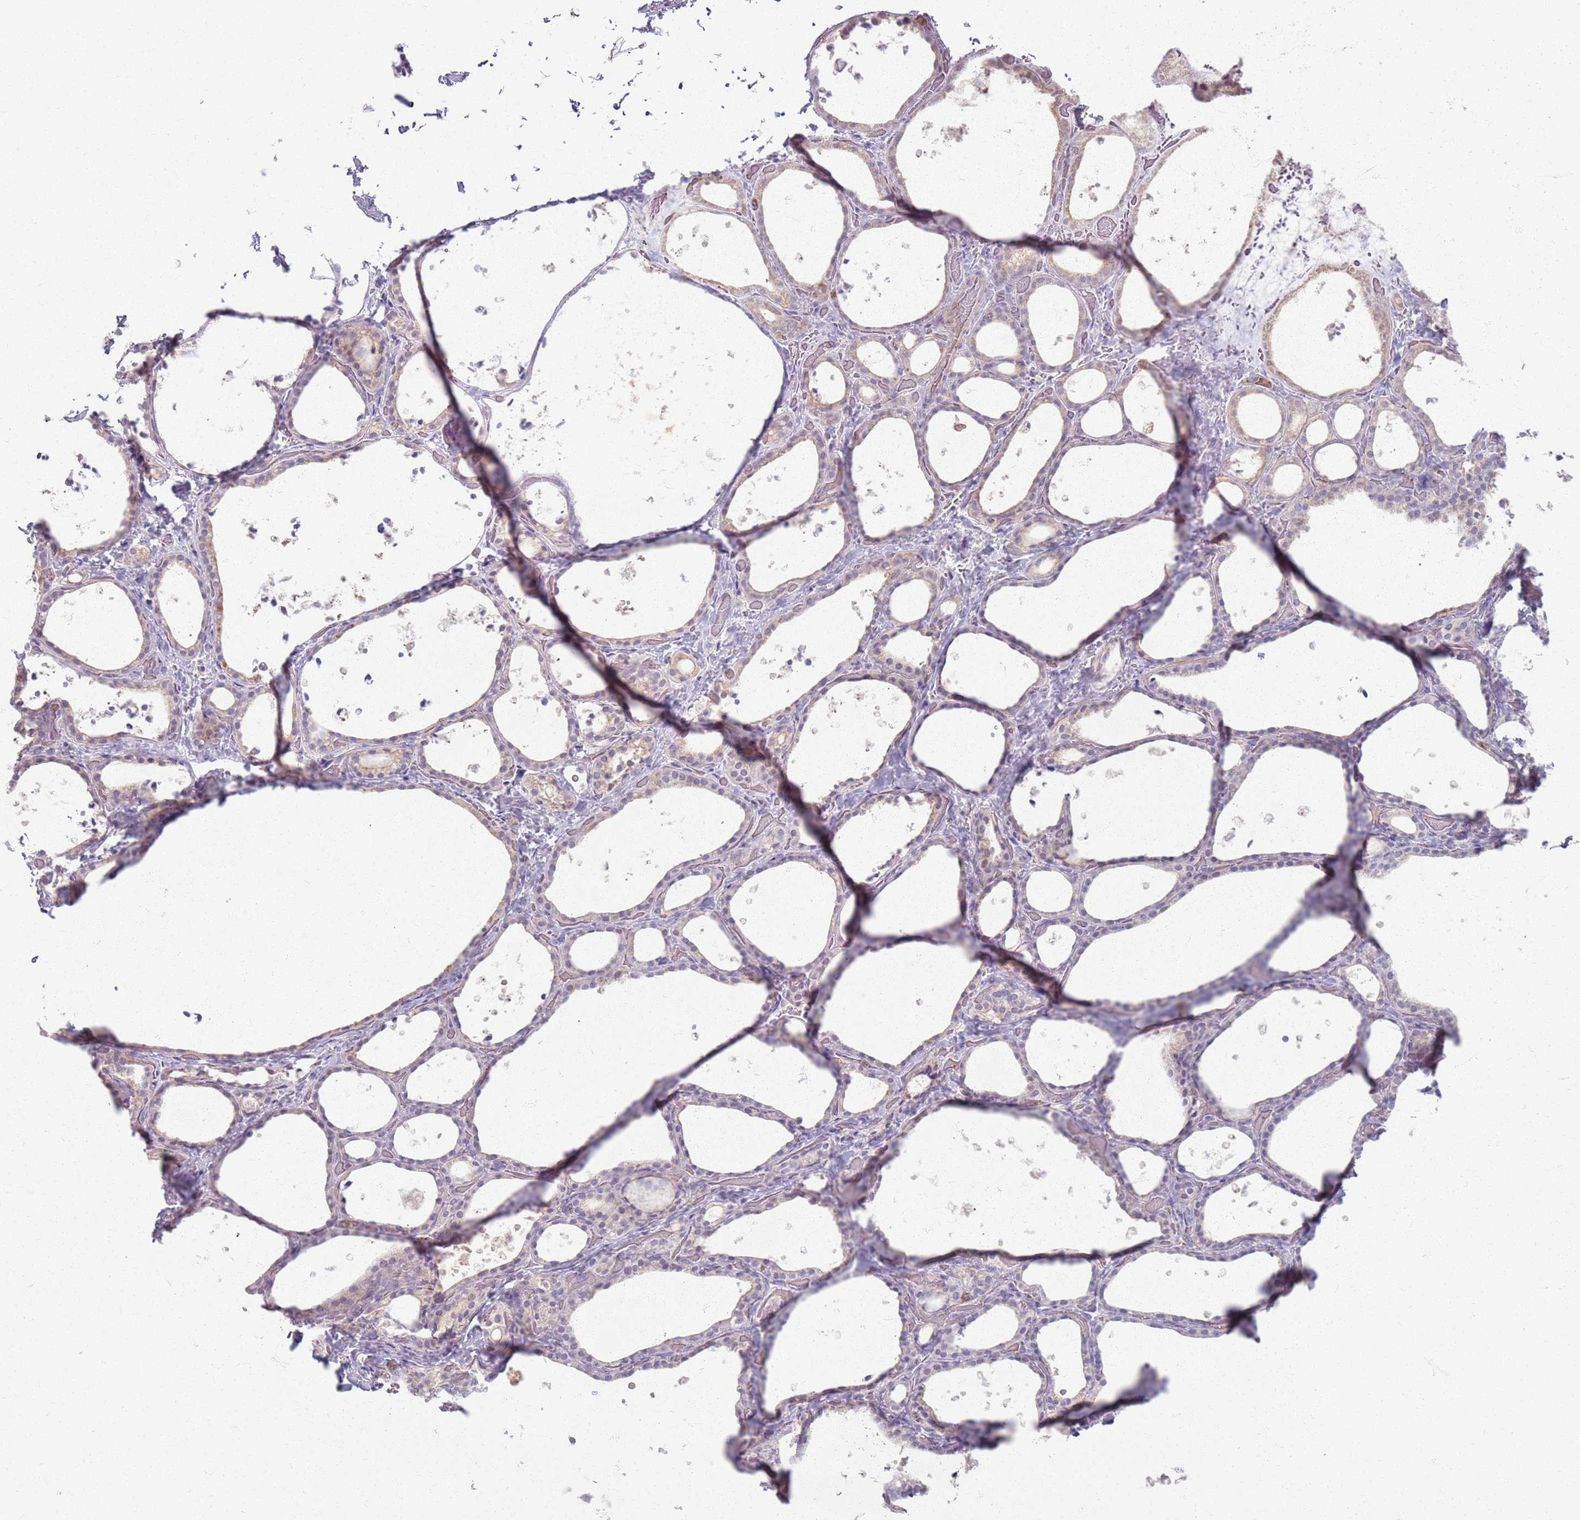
{"staining": {"intensity": "weak", "quantity": "<25%", "location": "cytoplasmic/membranous"}, "tissue": "thyroid gland", "cell_type": "Glandular cells", "image_type": "normal", "snomed": [{"axis": "morphology", "description": "Normal tissue, NOS"}, {"axis": "topography", "description": "Thyroid gland"}], "caption": "Glandular cells are negative for brown protein staining in normal thyroid gland. Nuclei are stained in blue.", "gene": "ZDHHC2", "patient": {"sex": "female", "age": 44}}